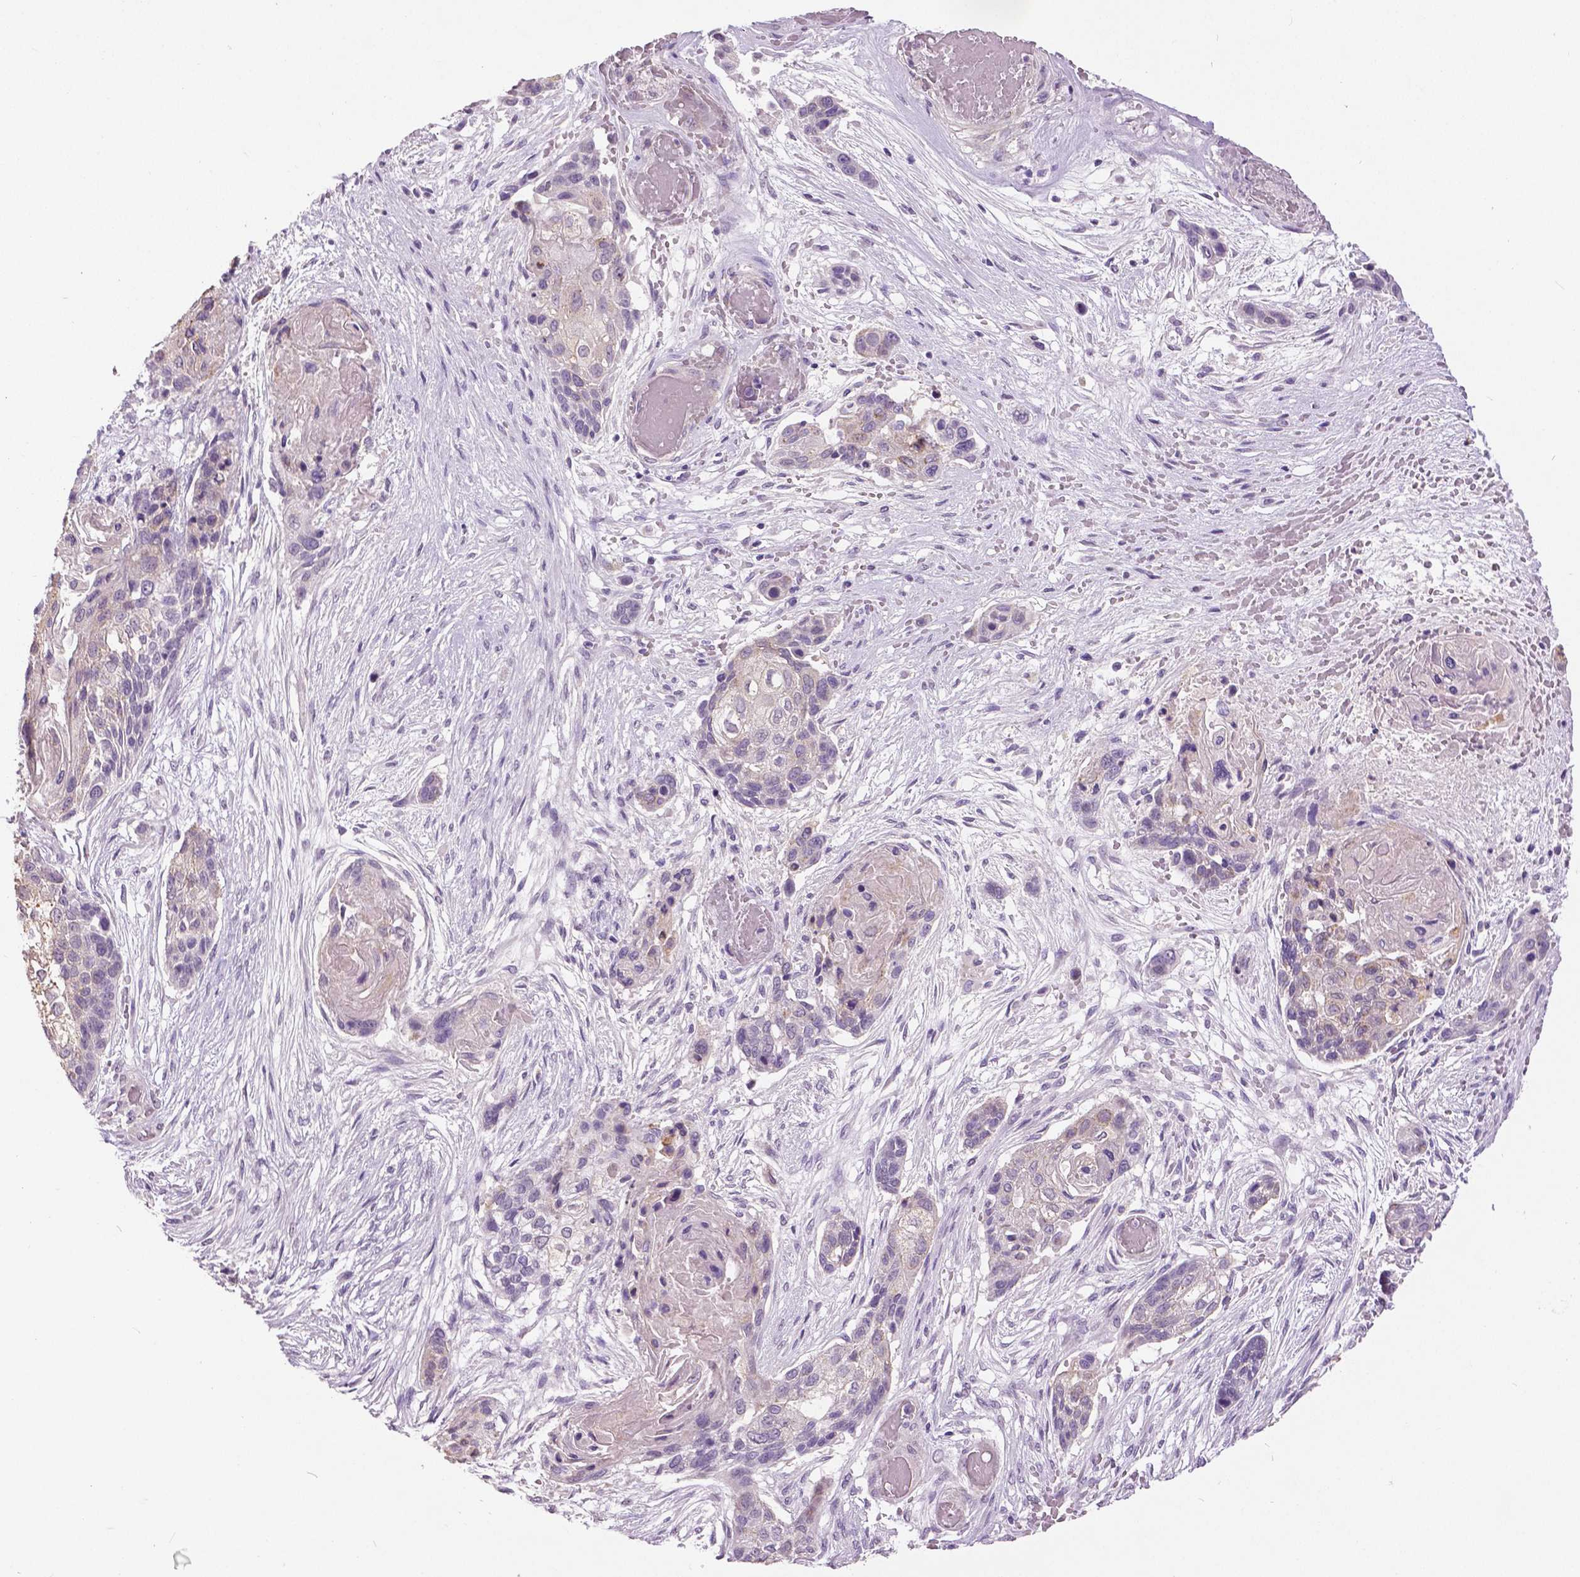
{"staining": {"intensity": "negative", "quantity": "none", "location": "none"}, "tissue": "lung cancer", "cell_type": "Tumor cells", "image_type": "cancer", "snomed": [{"axis": "morphology", "description": "Squamous cell carcinoma, NOS"}, {"axis": "topography", "description": "Lung"}], "caption": "This is an immunohistochemistry micrograph of lung squamous cell carcinoma. There is no expression in tumor cells.", "gene": "GRIN2A", "patient": {"sex": "male", "age": 69}}